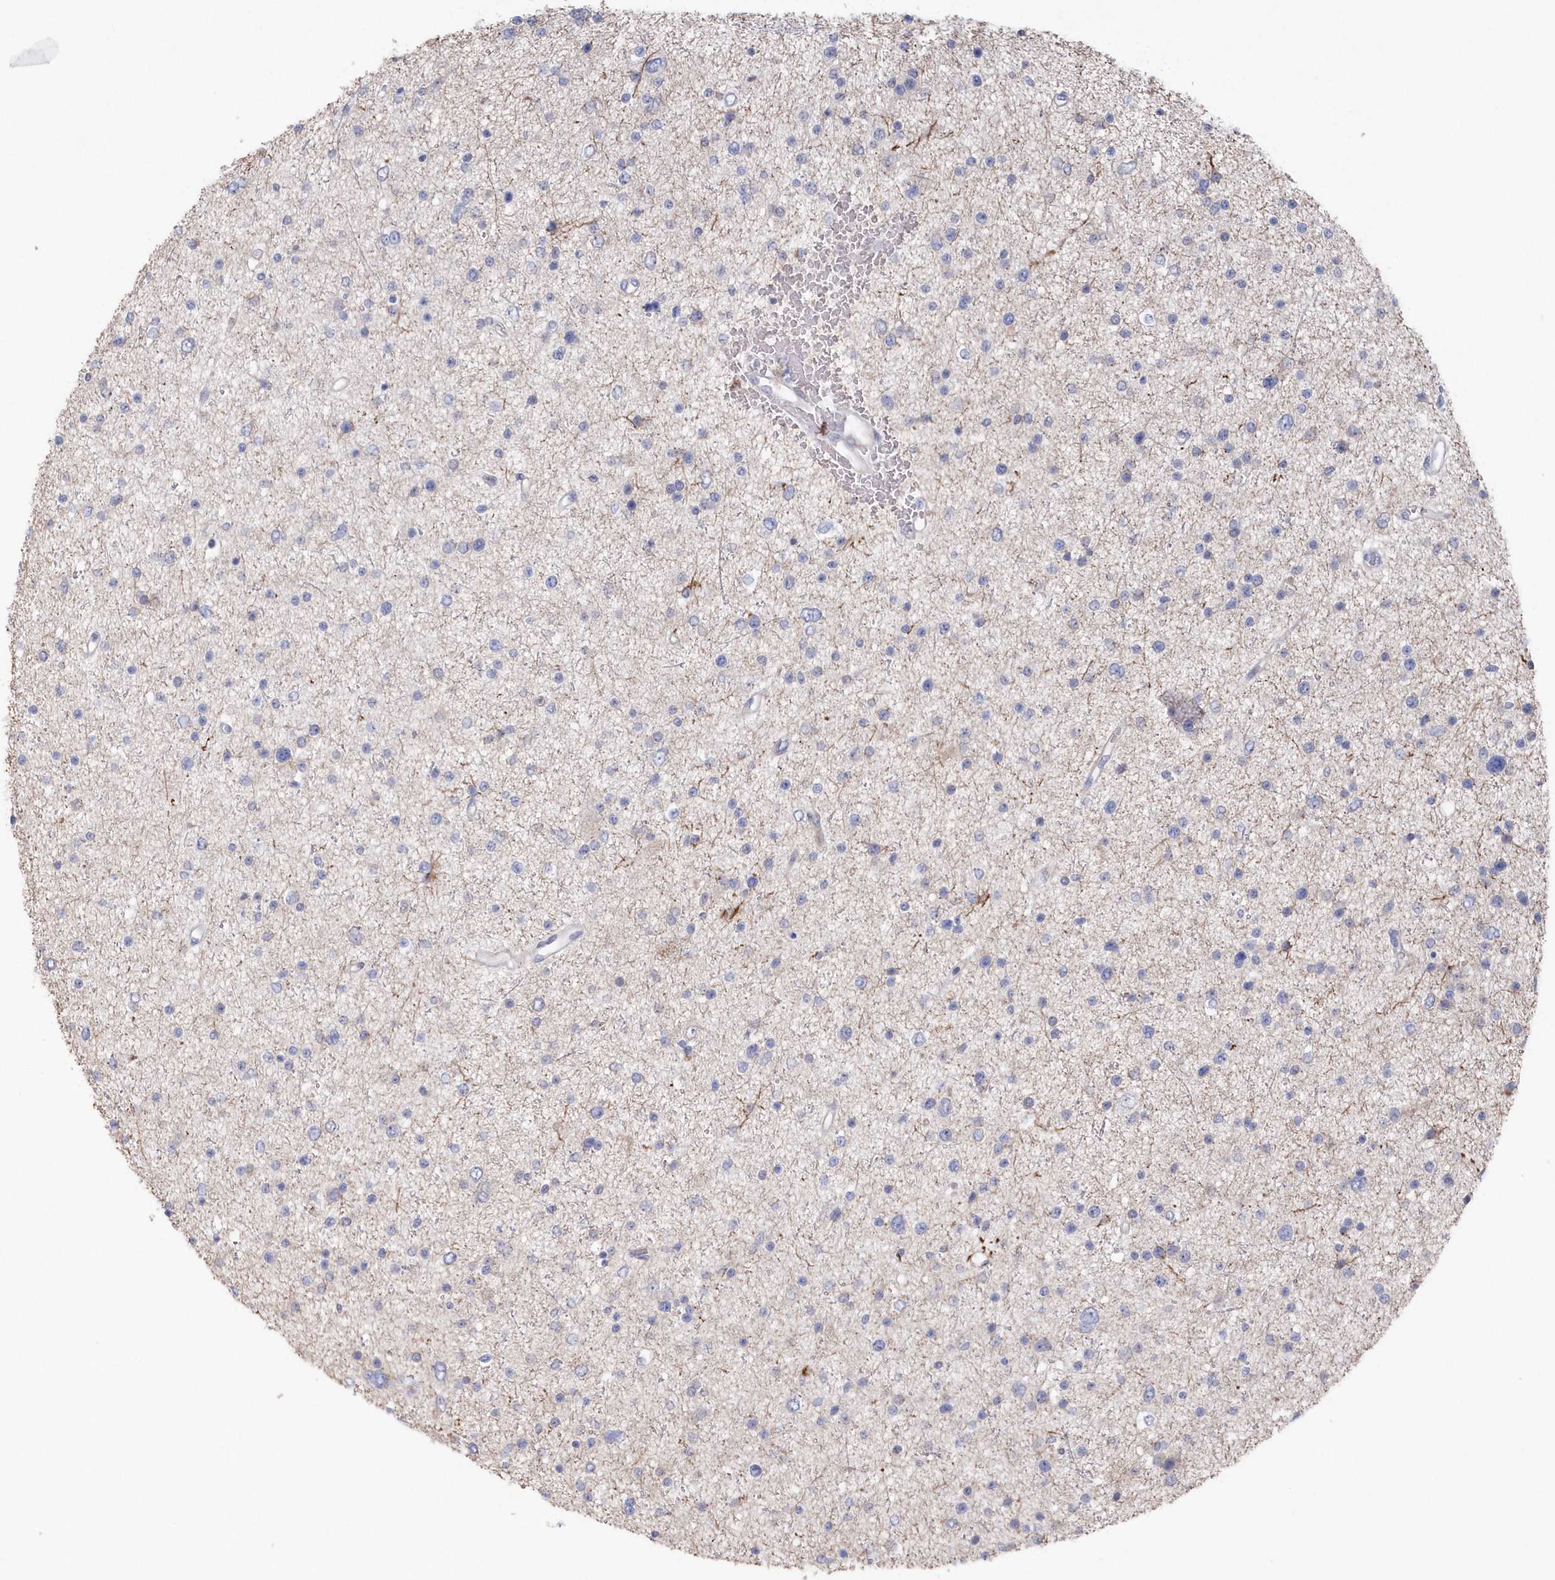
{"staining": {"intensity": "negative", "quantity": "none", "location": "none"}, "tissue": "glioma", "cell_type": "Tumor cells", "image_type": "cancer", "snomed": [{"axis": "morphology", "description": "Glioma, malignant, Low grade"}, {"axis": "topography", "description": "Brain"}], "caption": "This is a histopathology image of IHC staining of glioma, which shows no staining in tumor cells.", "gene": "KIAA1586", "patient": {"sex": "female", "age": 37}}